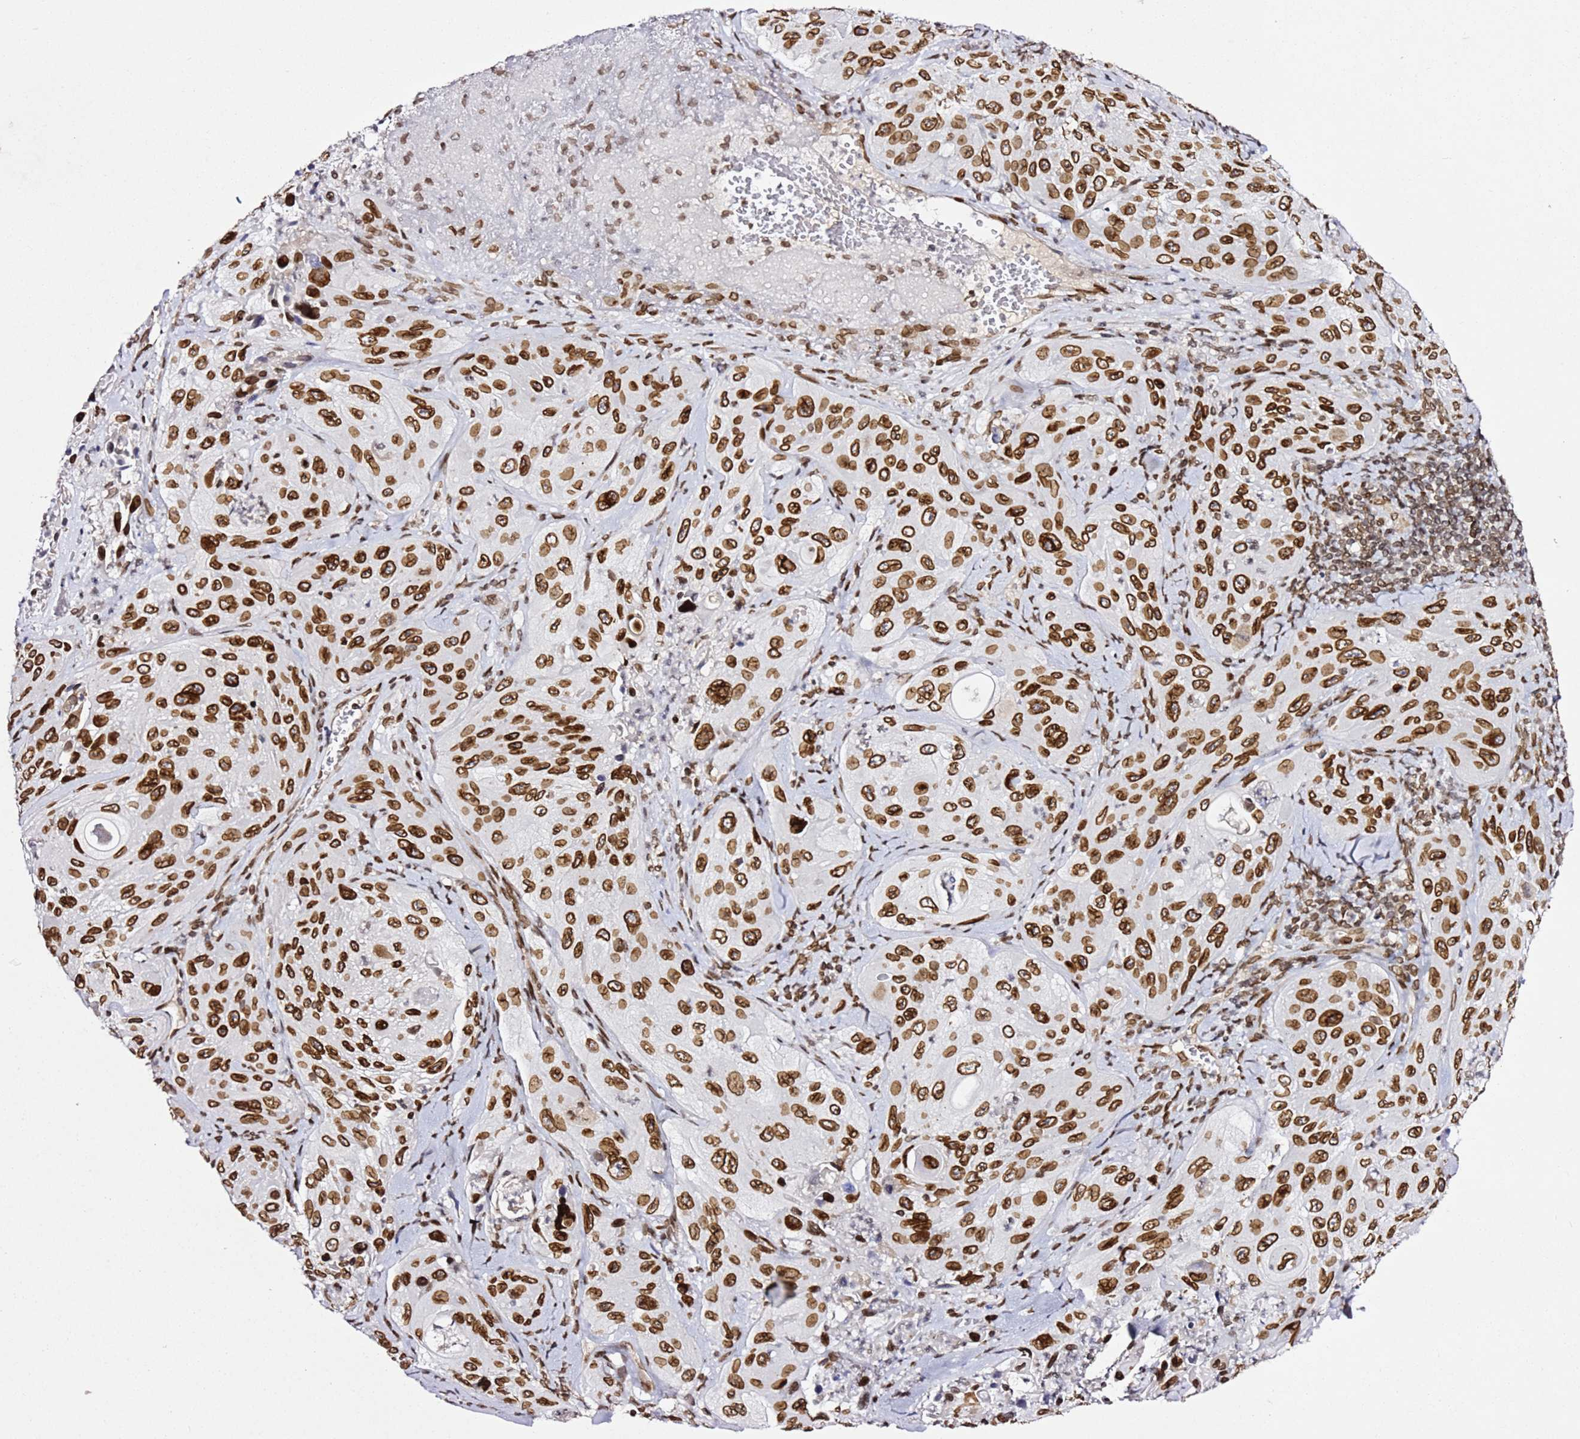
{"staining": {"intensity": "strong", "quantity": ">75%", "location": "cytoplasmic/membranous,nuclear"}, "tissue": "cervical cancer", "cell_type": "Tumor cells", "image_type": "cancer", "snomed": [{"axis": "morphology", "description": "Squamous cell carcinoma, NOS"}, {"axis": "topography", "description": "Cervix"}], "caption": "Immunohistochemistry (IHC) photomicrograph of neoplastic tissue: human cervical squamous cell carcinoma stained using immunohistochemistry (IHC) displays high levels of strong protein expression localized specifically in the cytoplasmic/membranous and nuclear of tumor cells, appearing as a cytoplasmic/membranous and nuclear brown color.", "gene": "POU6F1", "patient": {"sex": "female", "age": 42}}